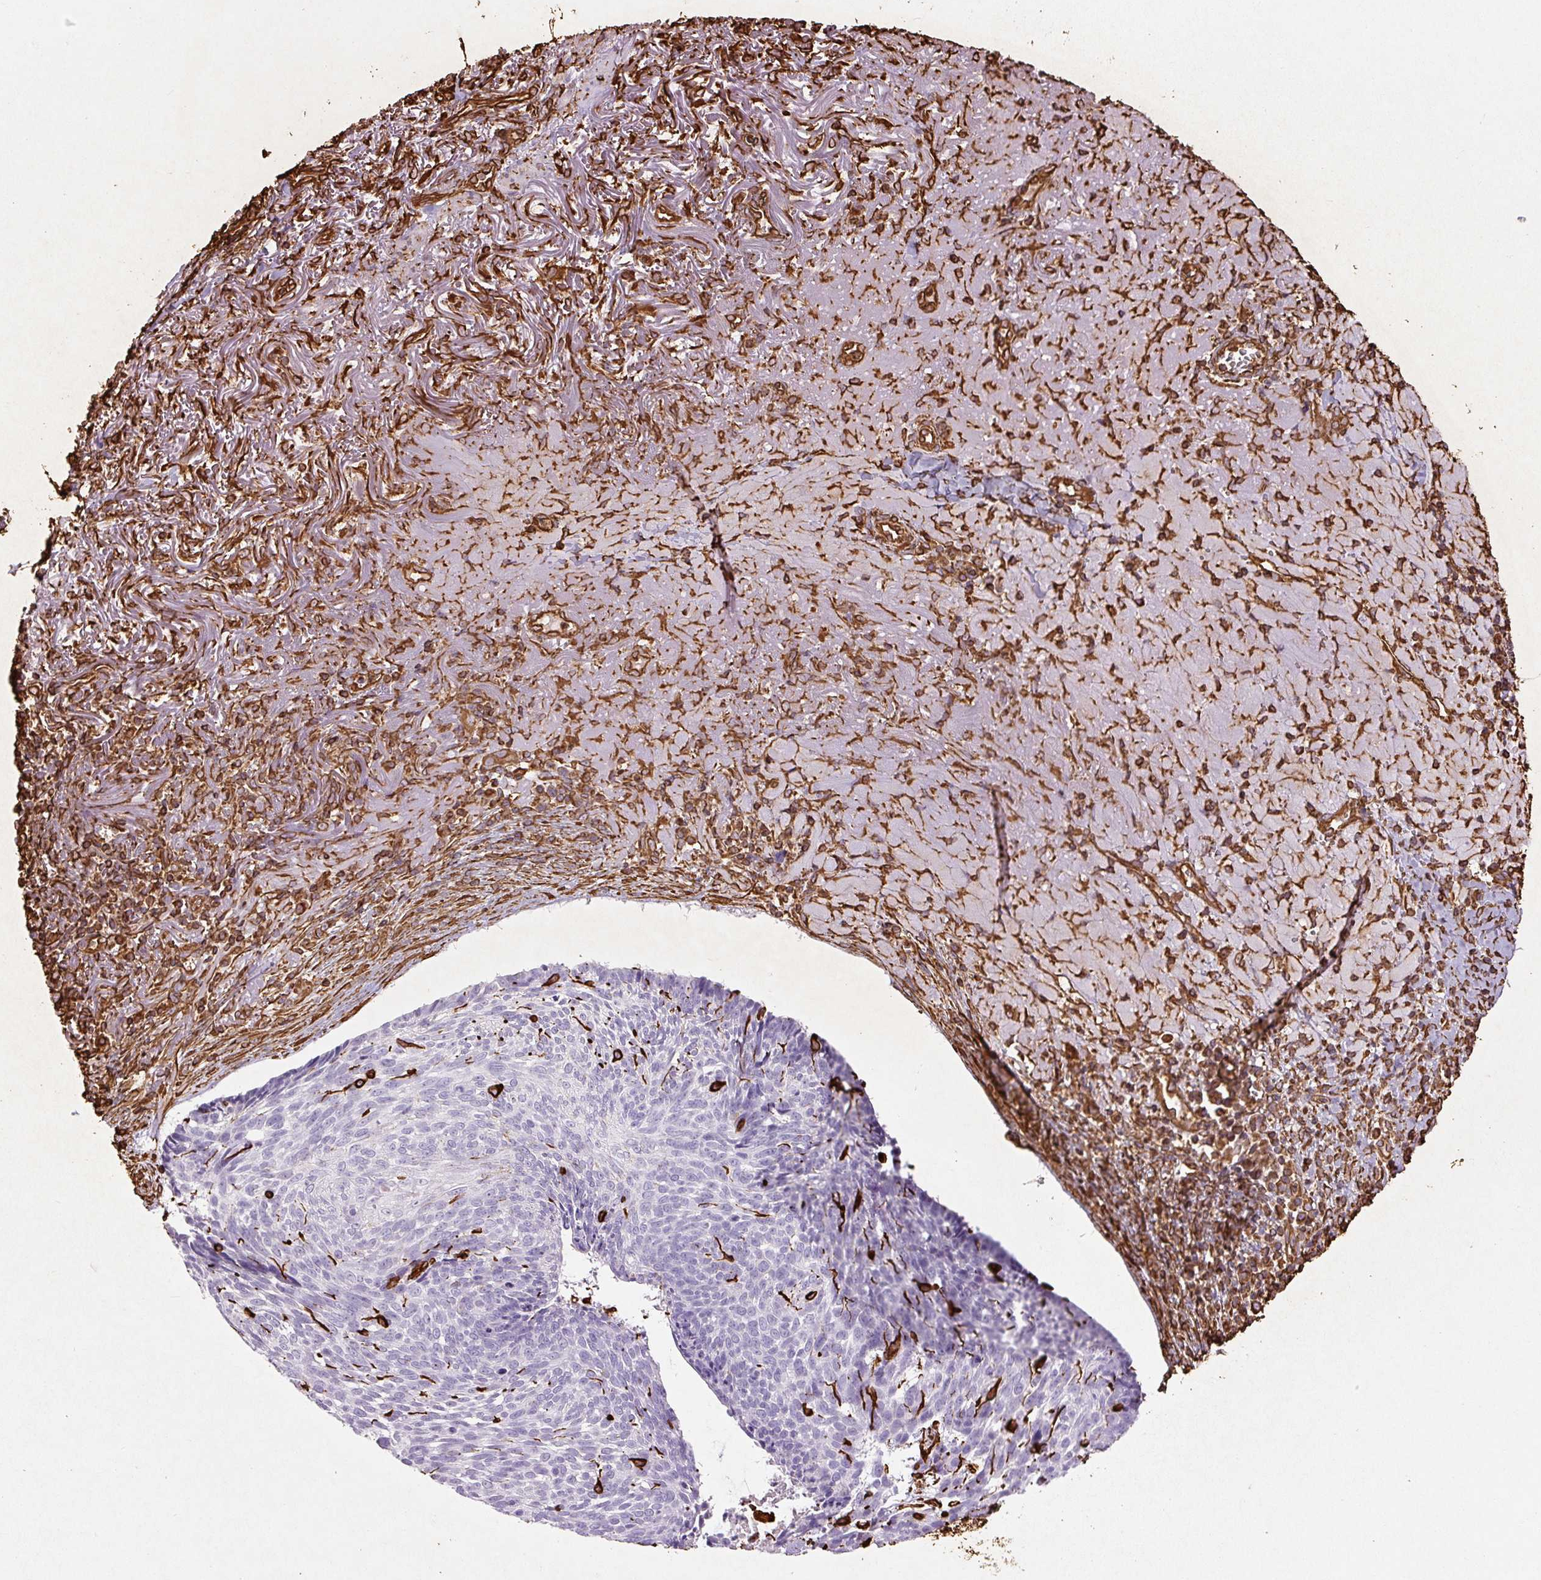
{"staining": {"intensity": "negative", "quantity": "none", "location": "none"}, "tissue": "skin cancer", "cell_type": "Tumor cells", "image_type": "cancer", "snomed": [{"axis": "morphology", "description": "Basal cell carcinoma"}, {"axis": "topography", "description": "Skin"}, {"axis": "topography", "description": "Skin of face"}], "caption": "DAB immunohistochemical staining of human basal cell carcinoma (skin) shows no significant positivity in tumor cells.", "gene": "VIM", "patient": {"sex": "female", "age": 95}}